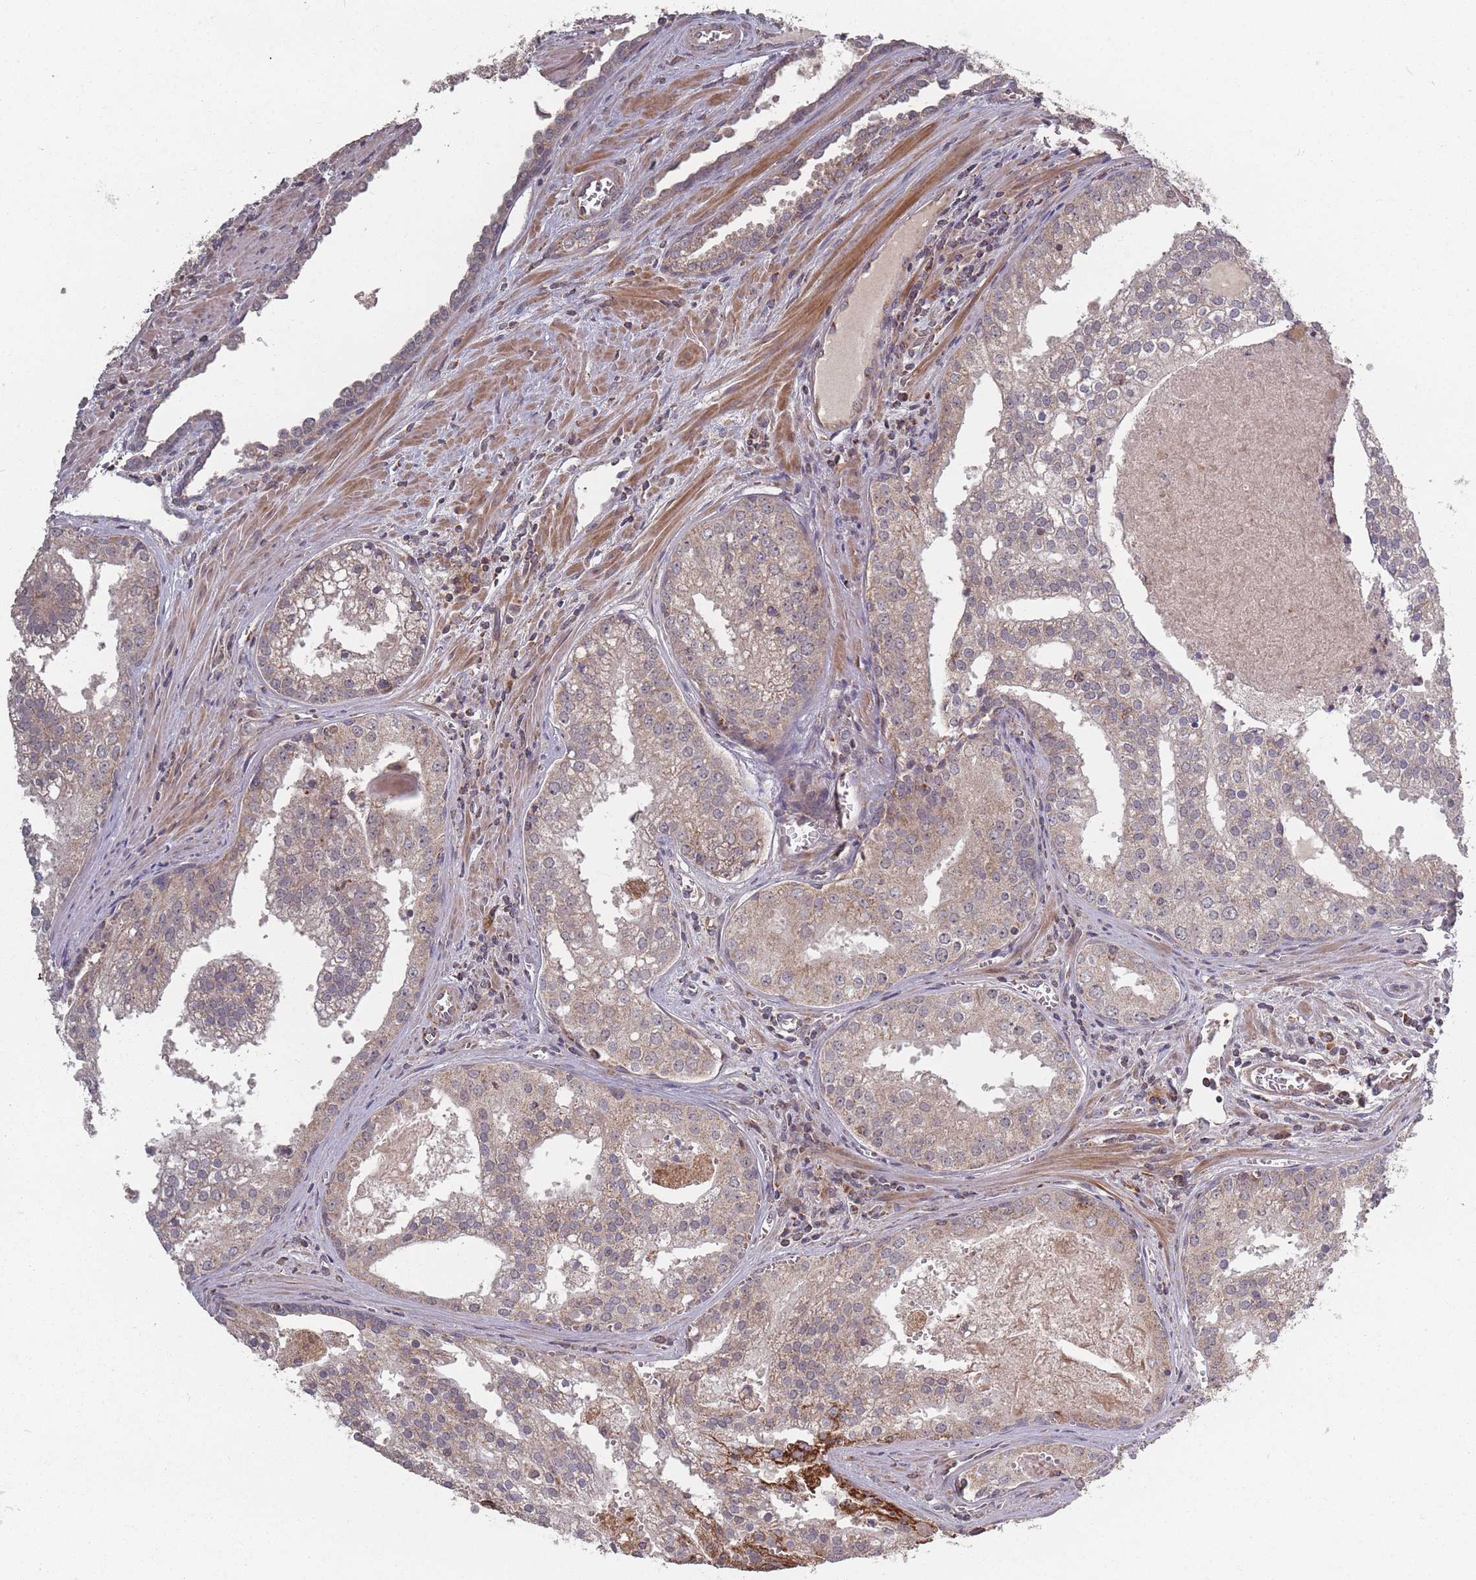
{"staining": {"intensity": "weak", "quantity": ">75%", "location": "cytoplasmic/membranous"}, "tissue": "prostate cancer", "cell_type": "Tumor cells", "image_type": "cancer", "snomed": [{"axis": "morphology", "description": "Adenocarcinoma, High grade"}, {"axis": "topography", "description": "Prostate"}], "caption": "High-grade adenocarcinoma (prostate) was stained to show a protein in brown. There is low levels of weak cytoplasmic/membranous positivity in about >75% of tumor cells. The protein is shown in brown color, while the nuclei are stained blue.", "gene": "LYRM7", "patient": {"sex": "male", "age": 68}}